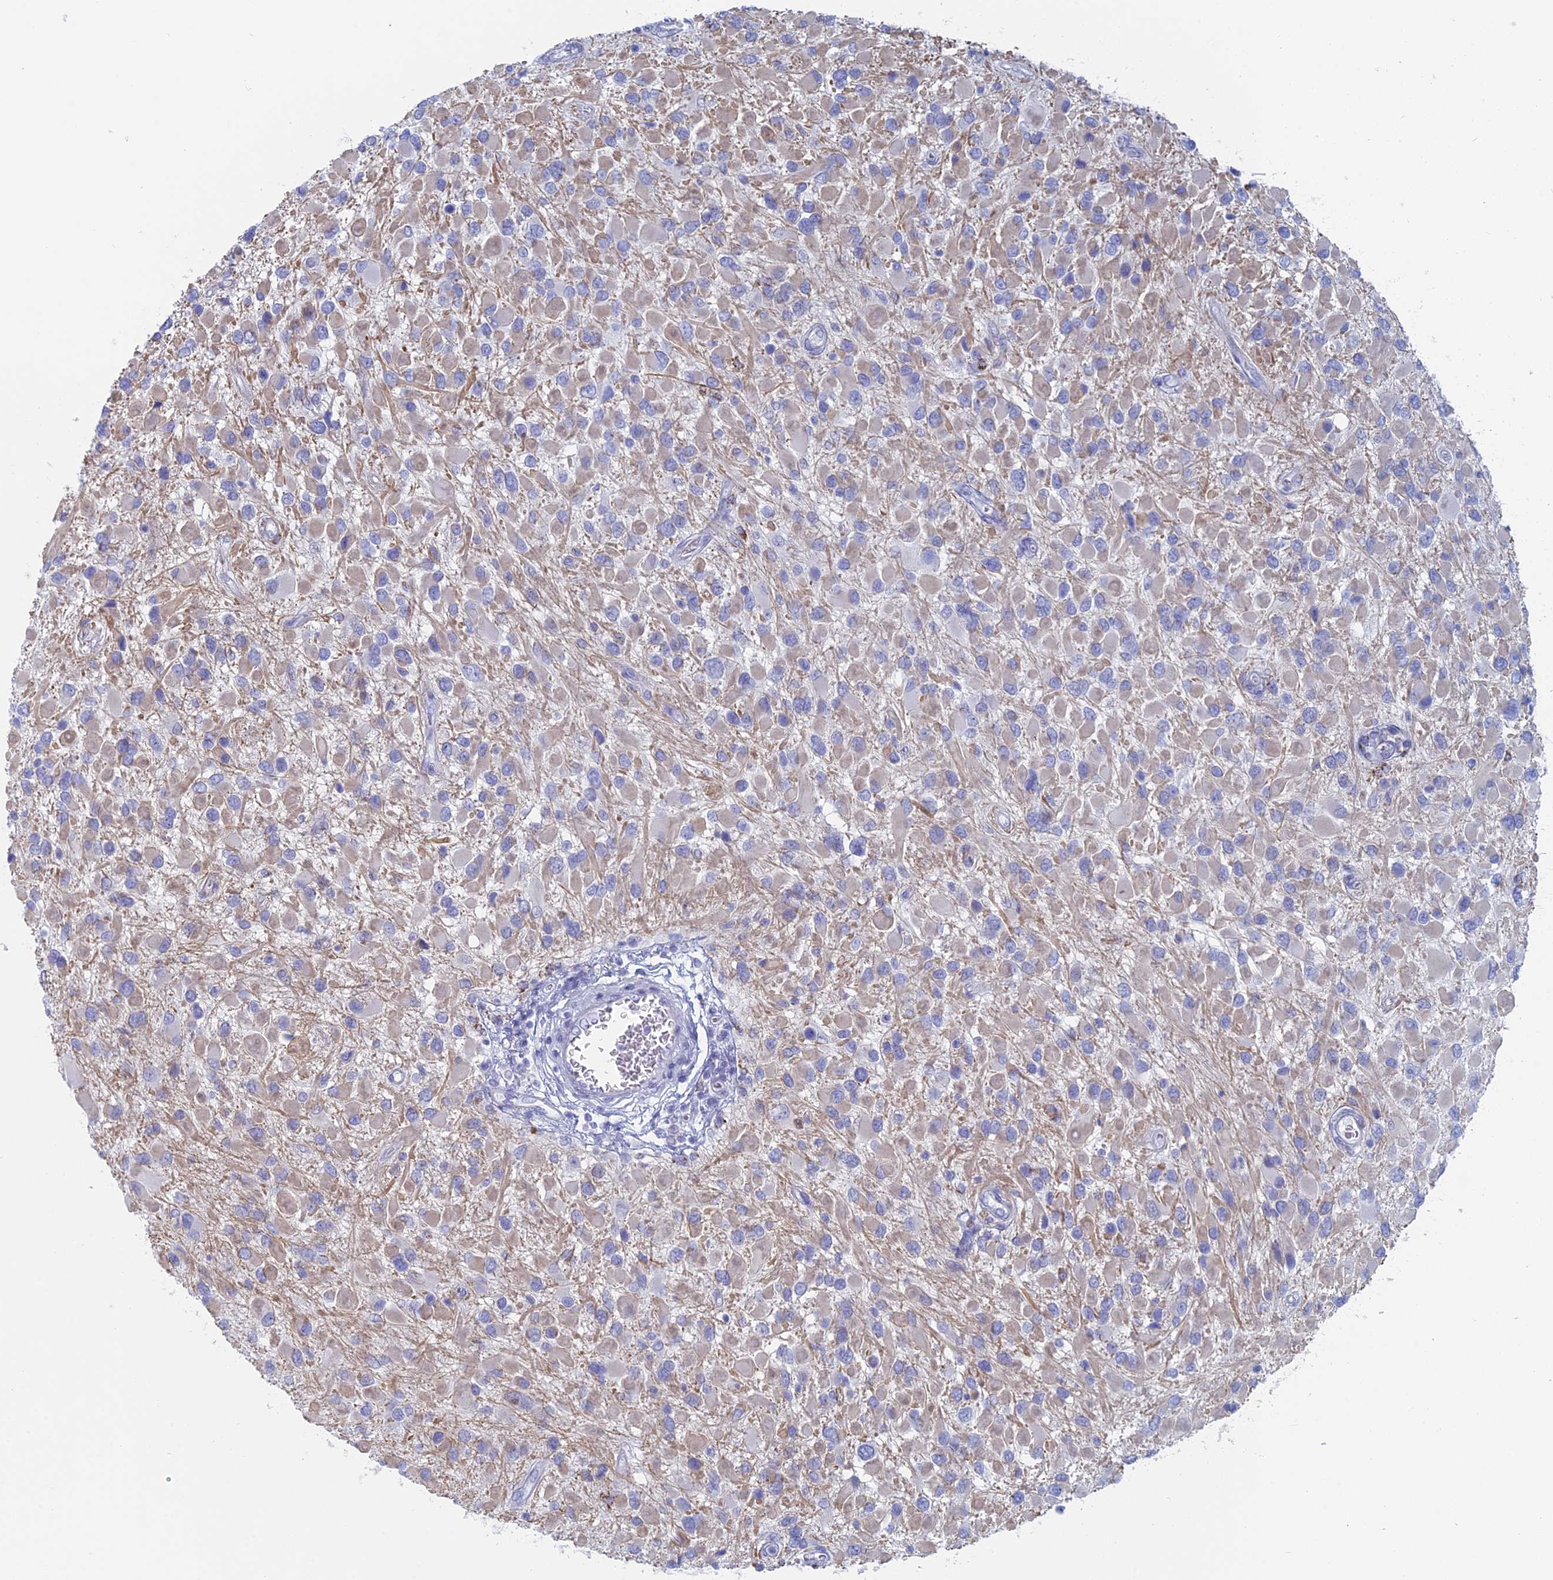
{"staining": {"intensity": "weak", "quantity": "25%-75%", "location": "cytoplasmic/membranous"}, "tissue": "glioma", "cell_type": "Tumor cells", "image_type": "cancer", "snomed": [{"axis": "morphology", "description": "Glioma, malignant, High grade"}, {"axis": "topography", "description": "Brain"}], "caption": "Immunohistochemical staining of malignant high-grade glioma reveals low levels of weak cytoplasmic/membranous staining in approximately 25%-75% of tumor cells.", "gene": "ALMS1", "patient": {"sex": "male", "age": 53}}